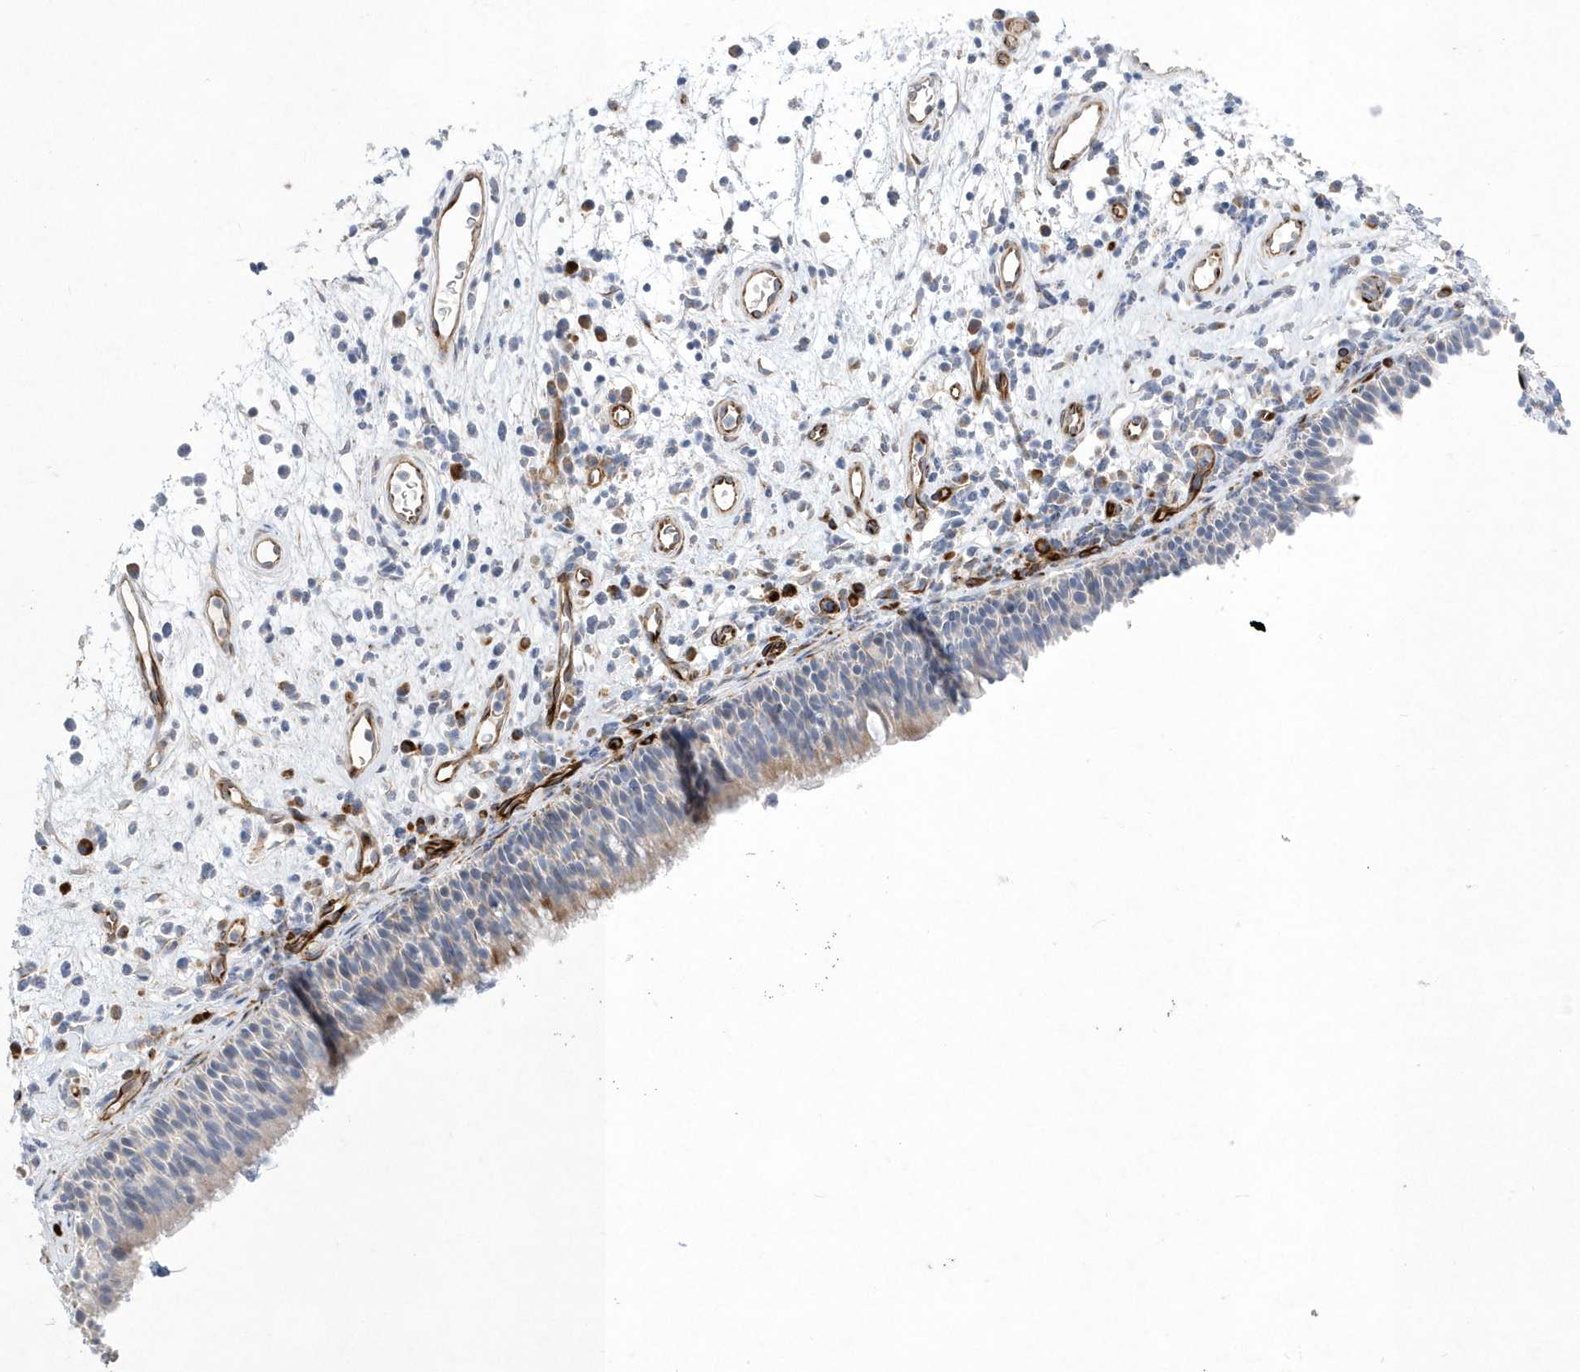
{"staining": {"intensity": "weak", "quantity": "<25%", "location": "cytoplasmic/membranous"}, "tissue": "nasopharynx", "cell_type": "Respiratory epithelial cells", "image_type": "normal", "snomed": [{"axis": "morphology", "description": "Normal tissue, NOS"}, {"axis": "morphology", "description": "Inflammation, NOS"}, {"axis": "morphology", "description": "Malignant melanoma, Metastatic site"}, {"axis": "topography", "description": "Nasopharynx"}], "caption": "The photomicrograph displays no staining of respiratory epithelial cells in normal nasopharynx. (Brightfield microscopy of DAB (3,3'-diaminobenzidine) IHC at high magnification).", "gene": "TMEM132B", "patient": {"sex": "male", "age": 70}}